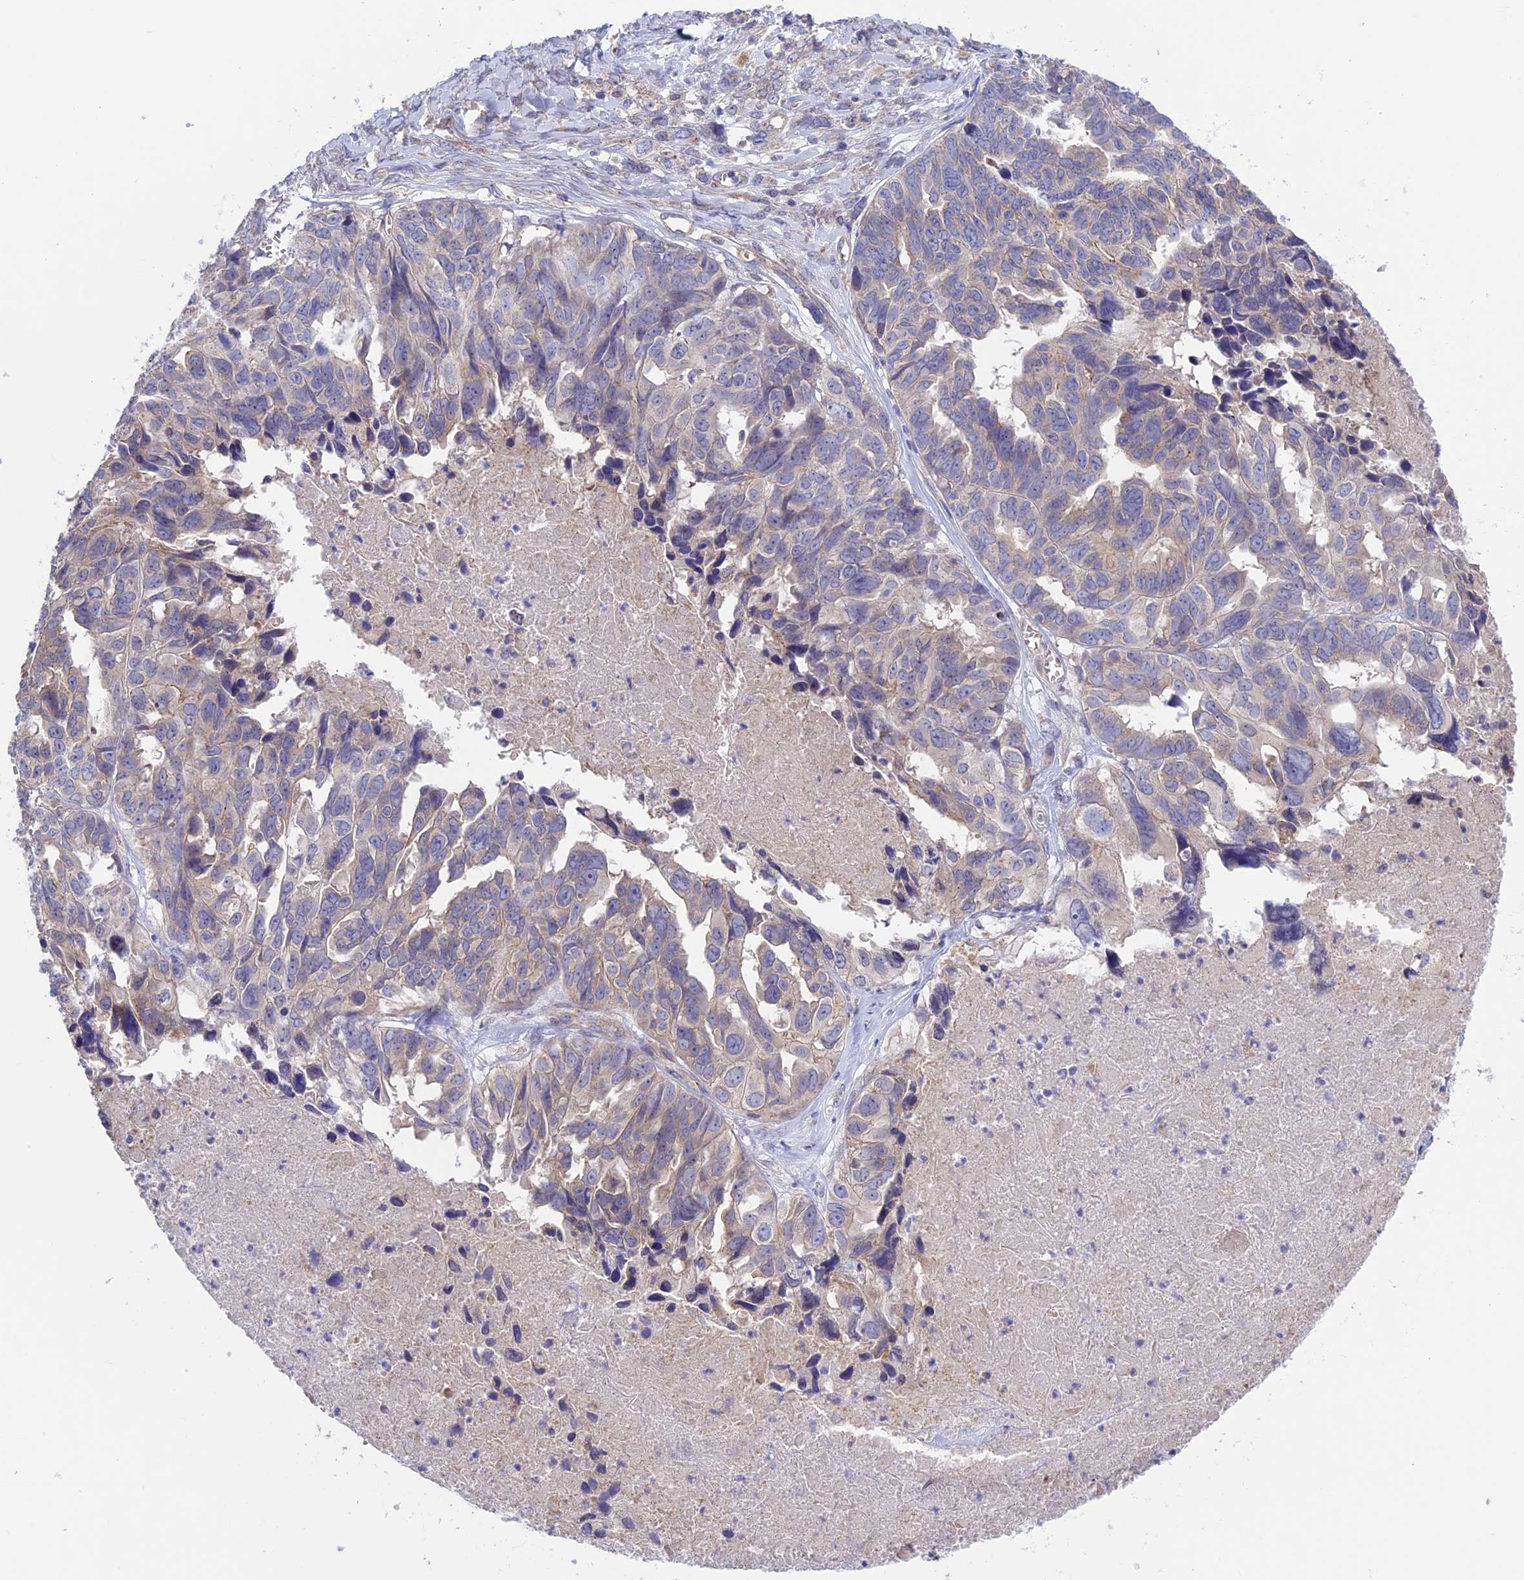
{"staining": {"intensity": "negative", "quantity": "none", "location": "none"}, "tissue": "ovarian cancer", "cell_type": "Tumor cells", "image_type": "cancer", "snomed": [{"axis": "morphology", "description": "Cystadenocarcinoma, serous, NOS"}, {"axis": "topography", "description": "Ovary"}], "caption": "This is an IHC micrograph of human ovarian cancer (serous cystadenocarcinoma). There is no staining in tumor cells.", "gene": "ETFDH", "patient": {"sex": "female", "age": 79}}